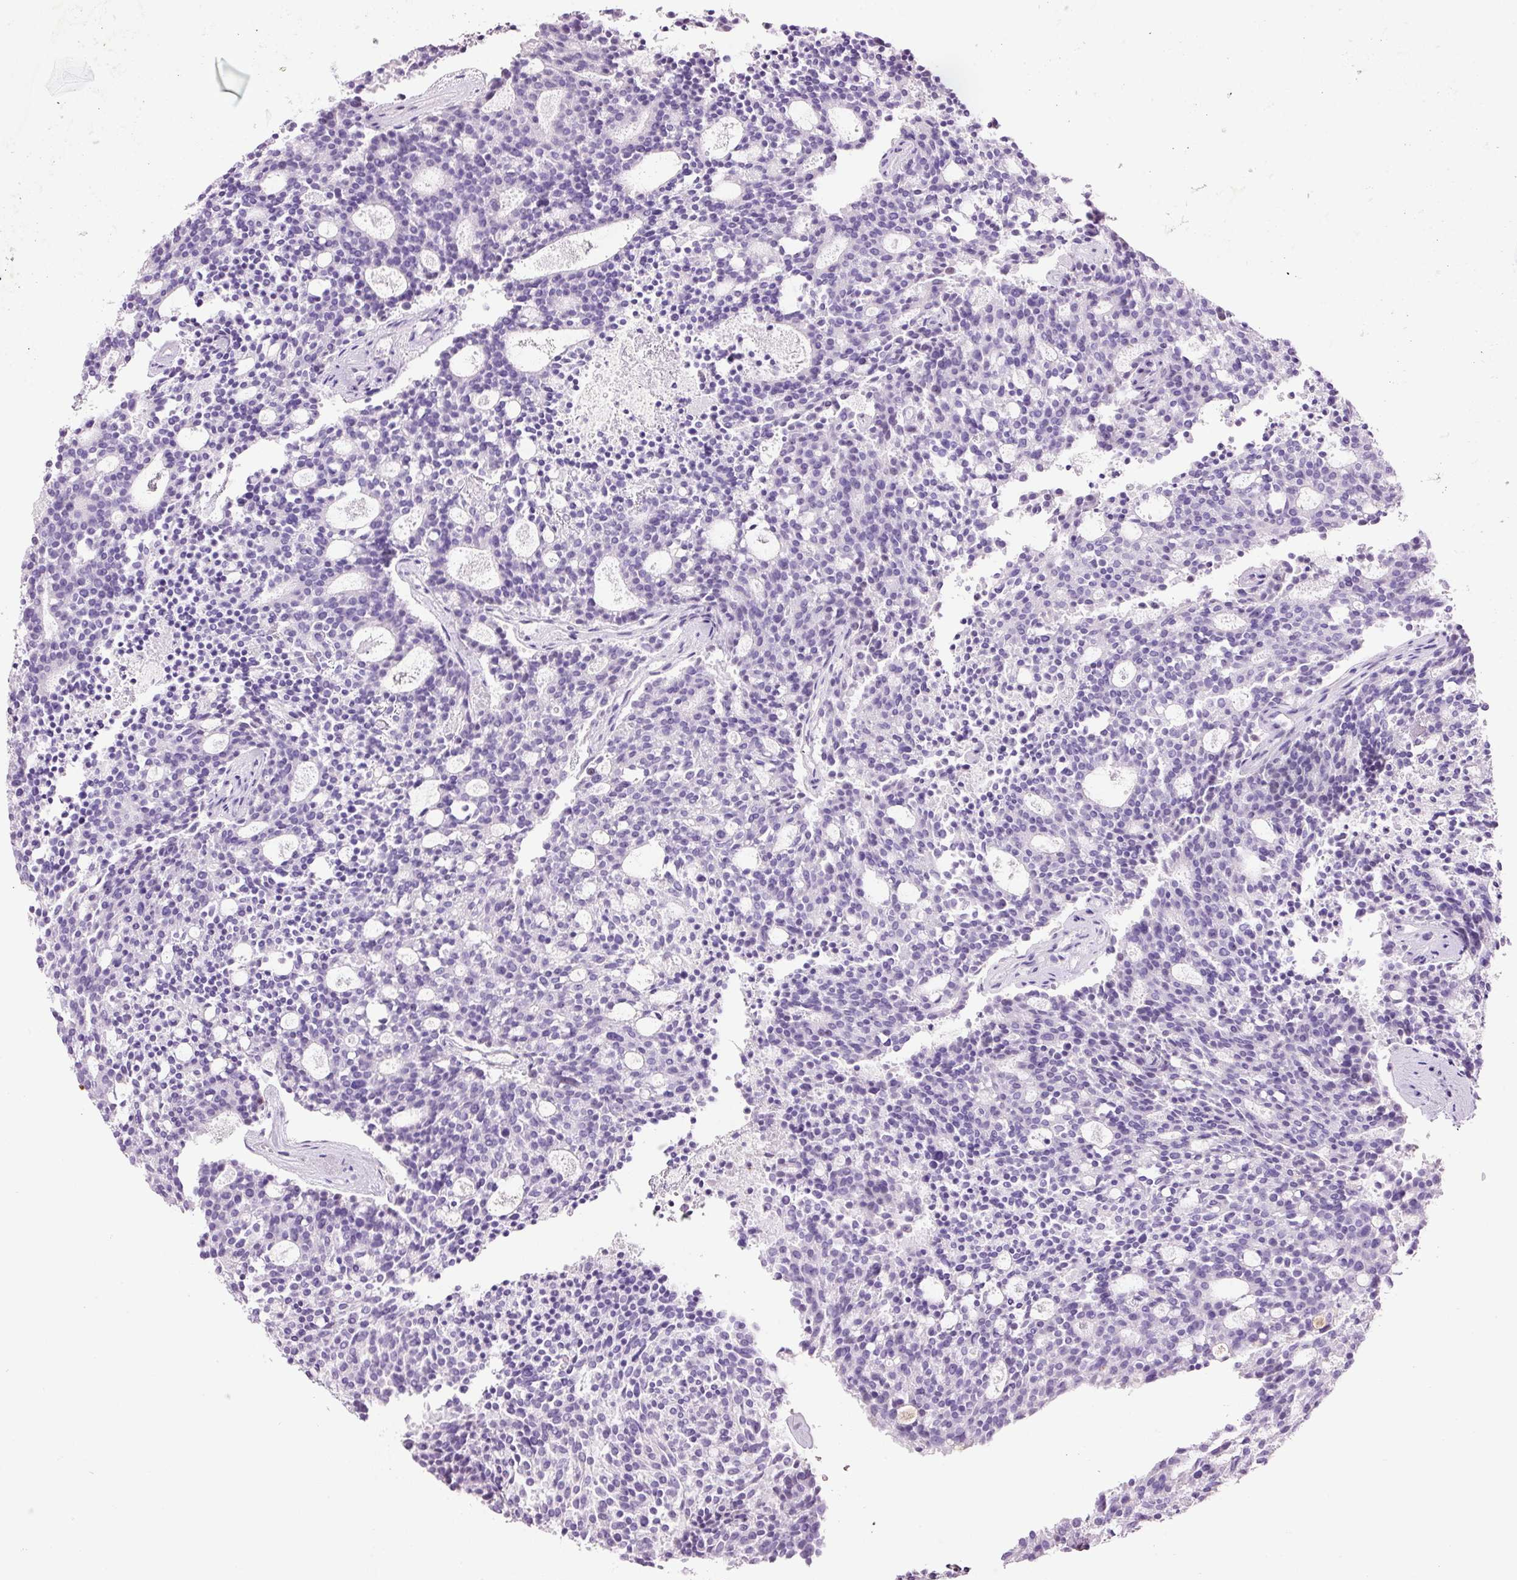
{"staining": {"intensity": "negative", "quantity": "none", "location": "none"}, "tissue": "carcinoid", "cell_type": "Tumor cells", "image_type": "cancer", "snomed": [{"axis": "morphology", "description": "Carcinoid, malignant, NOS"}, {"axis": "topography", "description": "Pancreas"}], "caption": "The histopathology image reveals no significant staining in tumor cells of carcinoid.", "gene": "KLF1", "patient": {"sex": "female", "age": 54}}